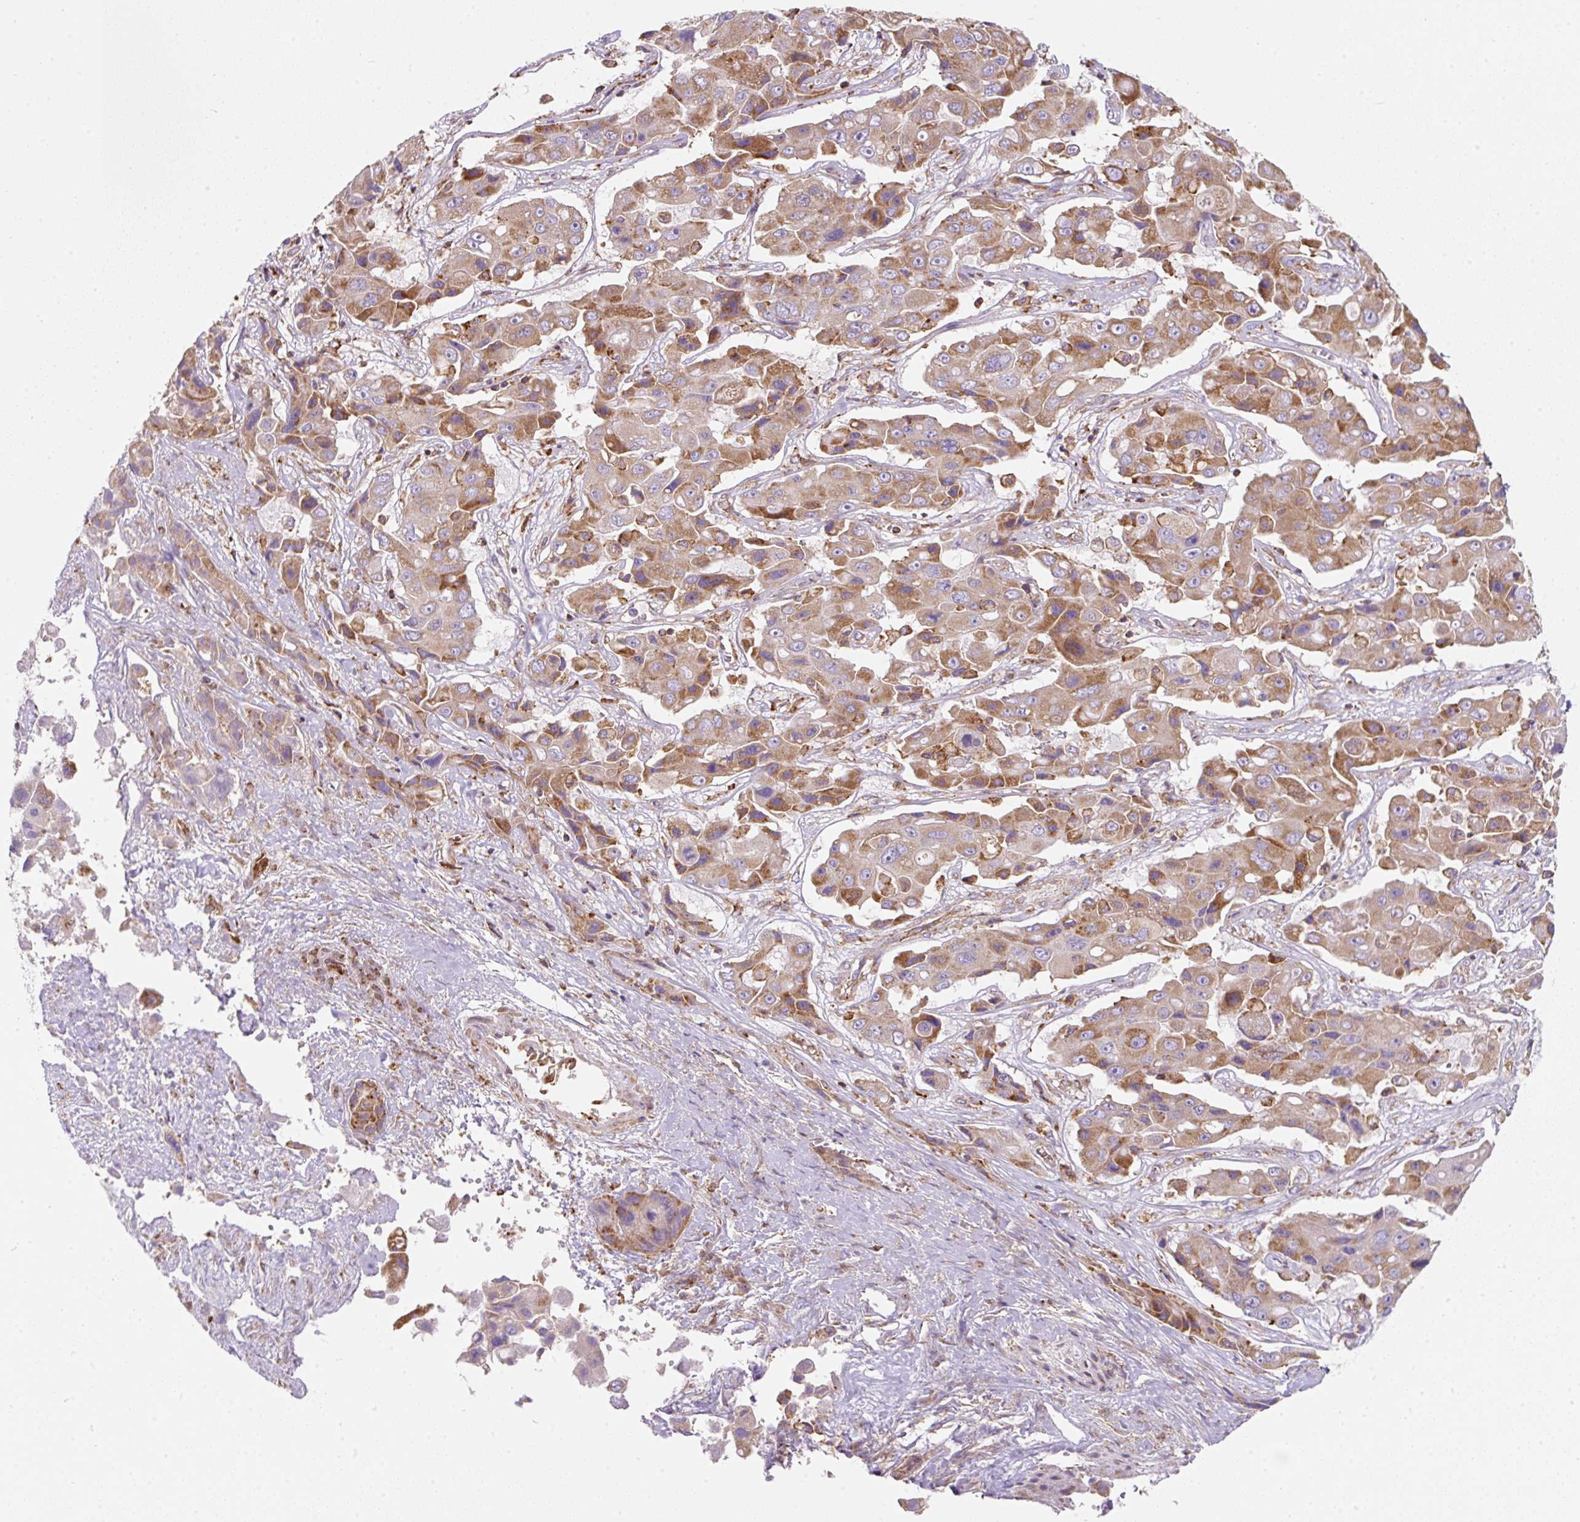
{"staining": {"intensity": "moderate", "quantity": ">75%", "location": "cytoplasmic/membranous"}, "tissue": "liver cancer", "cell_type": "Tumor cells", "image_type": "cancer", "snomed": [{"axis": "morphology", "description": "Cholangiocarcinoma"}, {"axis": "topography", "description": "Liver"}], "caption": "The micrograph demonstrates immunohistochemical staining of liver cancer. There is moderate cytoplasmic/membranous staining is seen in about >75% of tumor cells.", "gene": "ERAP2", "patient": {"sex": "male", "age": 67}}